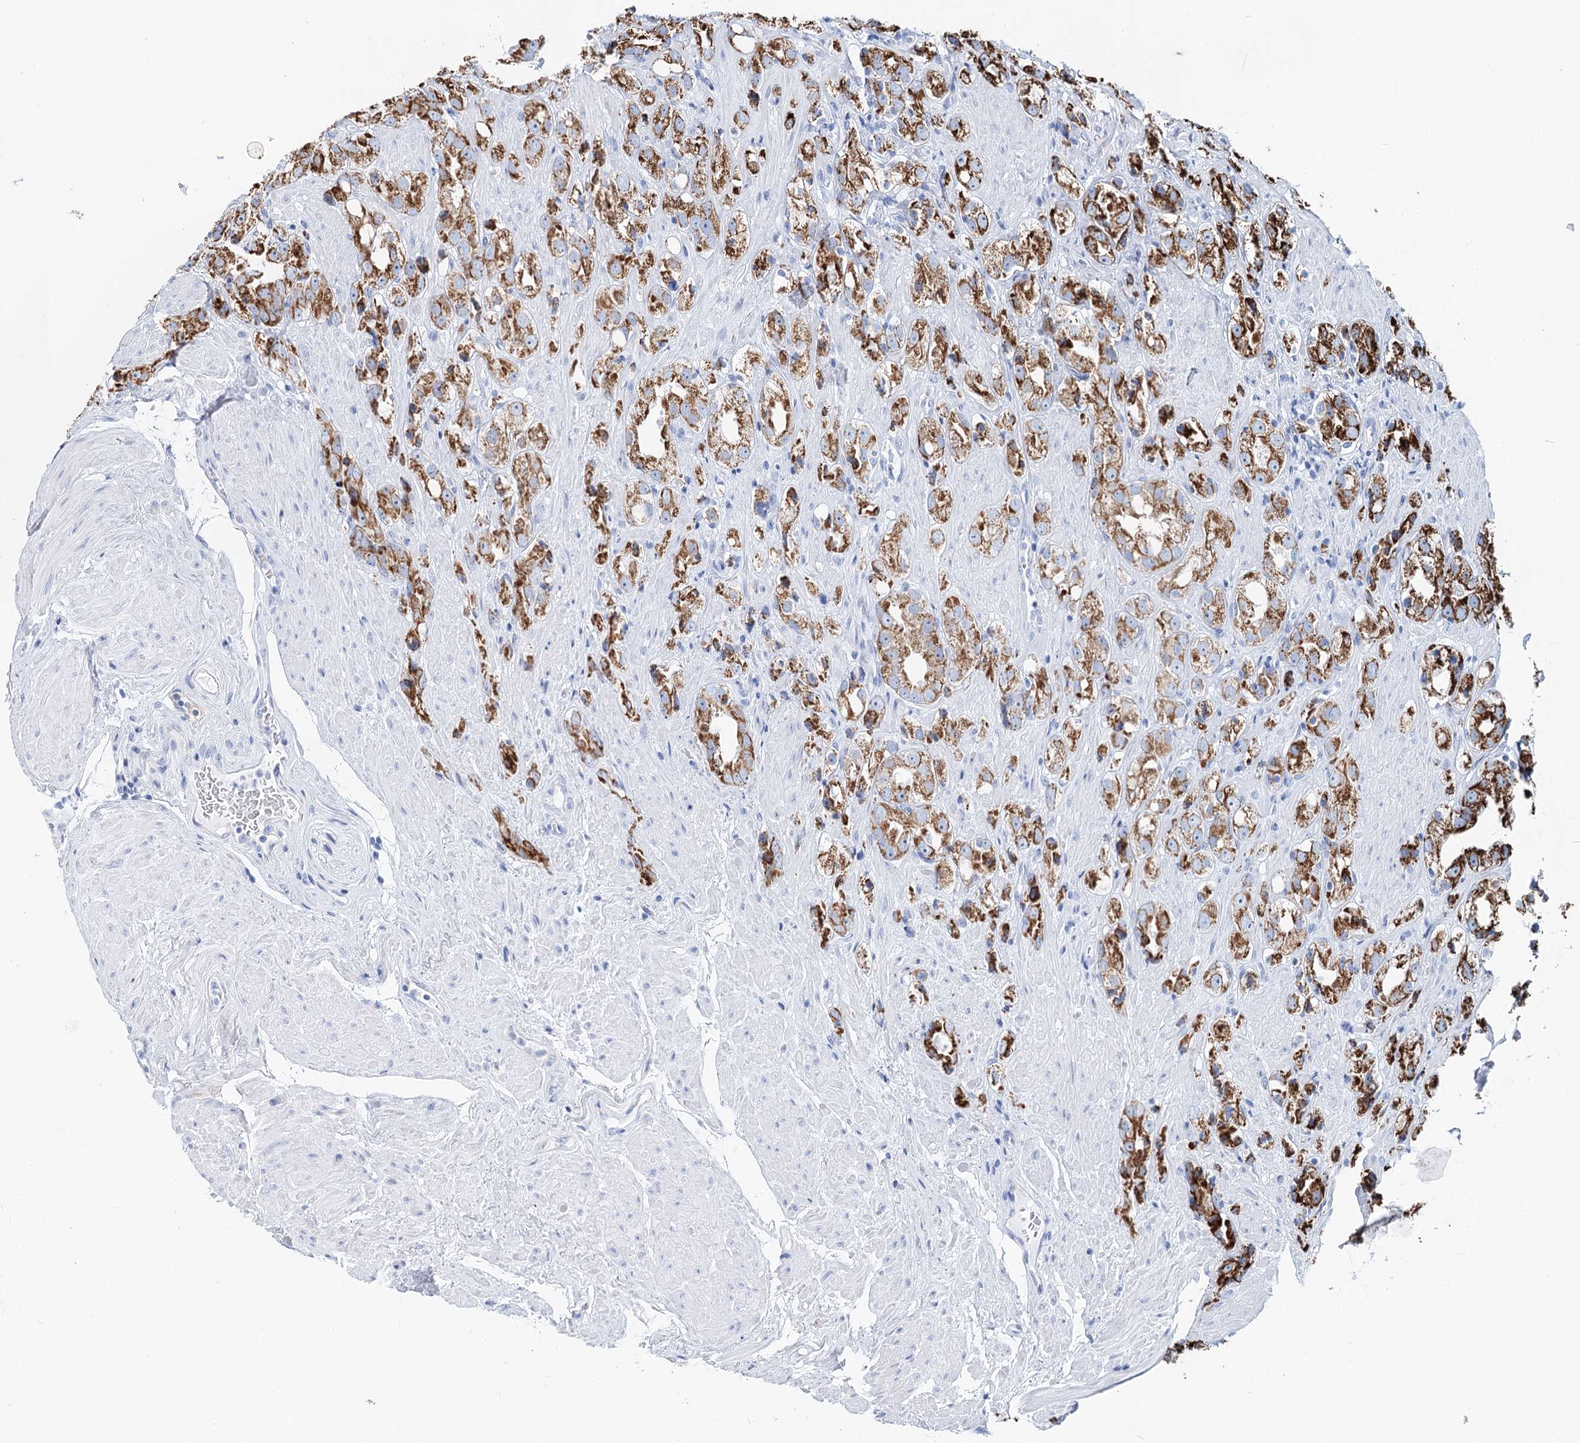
{"staining": {"intensity": "moderate", "quantity": ">75%", "location": "cytoplasmic/membranous"}, "tissue": "prostate cancer", "cell_type": "Tumor cells", "image_type": "cancer", "snomed": [{"axis": "morphology", "description": "Adenocarcinoma, NOS"}, {"axis": "topography", "description": "Prostate"}], "caption": "Immunohistochemical staining of prostate adenocarcinoma demonstrates medium levels of moderate cytoplasmic/membranous positivity in about >75% of tumor cells.", "gene": "MCCC2", "patient": {"sex": "male", "age": 79}}